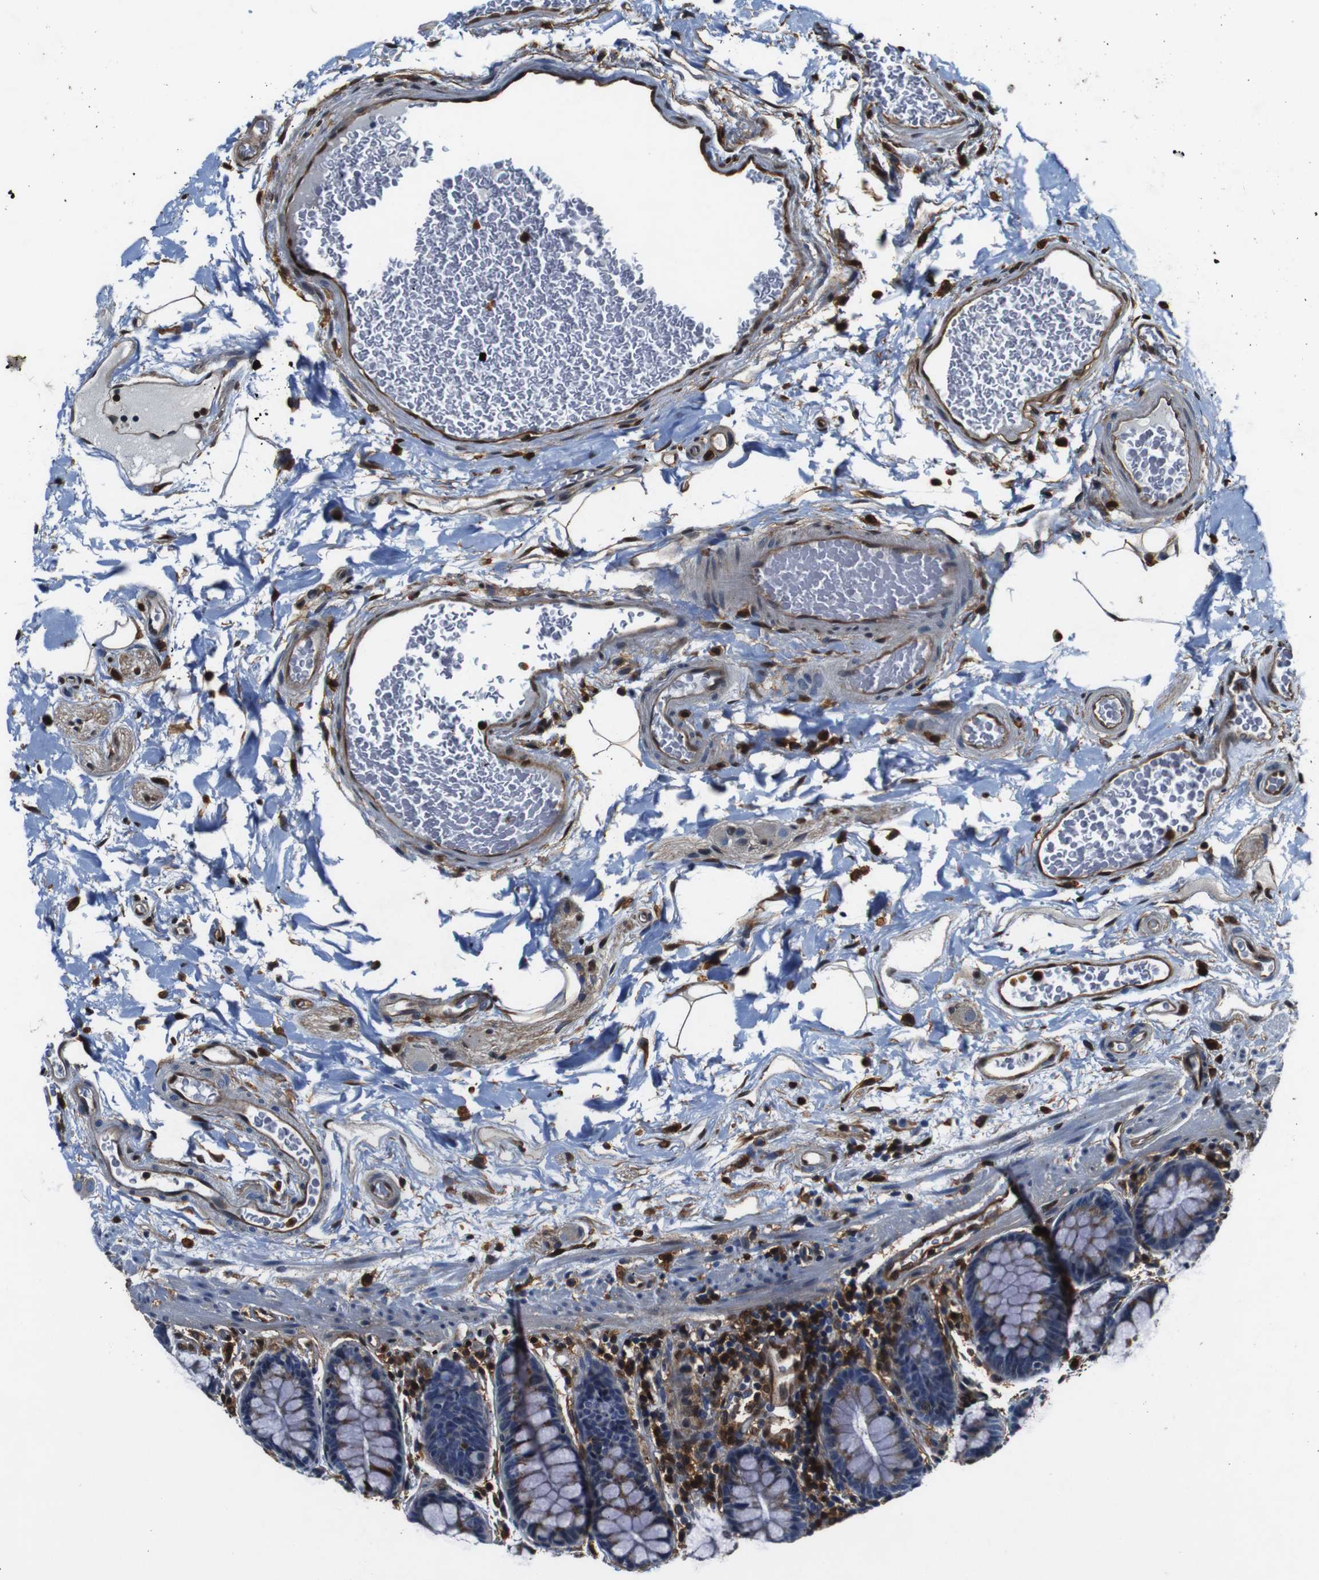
{"staining": {"intensity": "moderate", "quantity": ">75%", "location": "cytoplasmic/membranous,nuclear"}, "tissue": "colon", "cell_type": "Endothelial cells", "image_type": "normal", "snomed": [{"axis": "morphology", "description": "Normal tissue, NOS"}, {"axis": "topography", "description": "Colon"}], "caption": "IHC photomicrograph of benign colon: human colon stained using IHC exhibits medium levels of moderate protein expression localized specifically in the cytoplasmic/membranous,nuclear of endothelial cells, appearing as a cytoplasmic/membranous,nuclear brown color.", "gene": "ANXA1", "patient": {"sex": "female", "age": 80}}